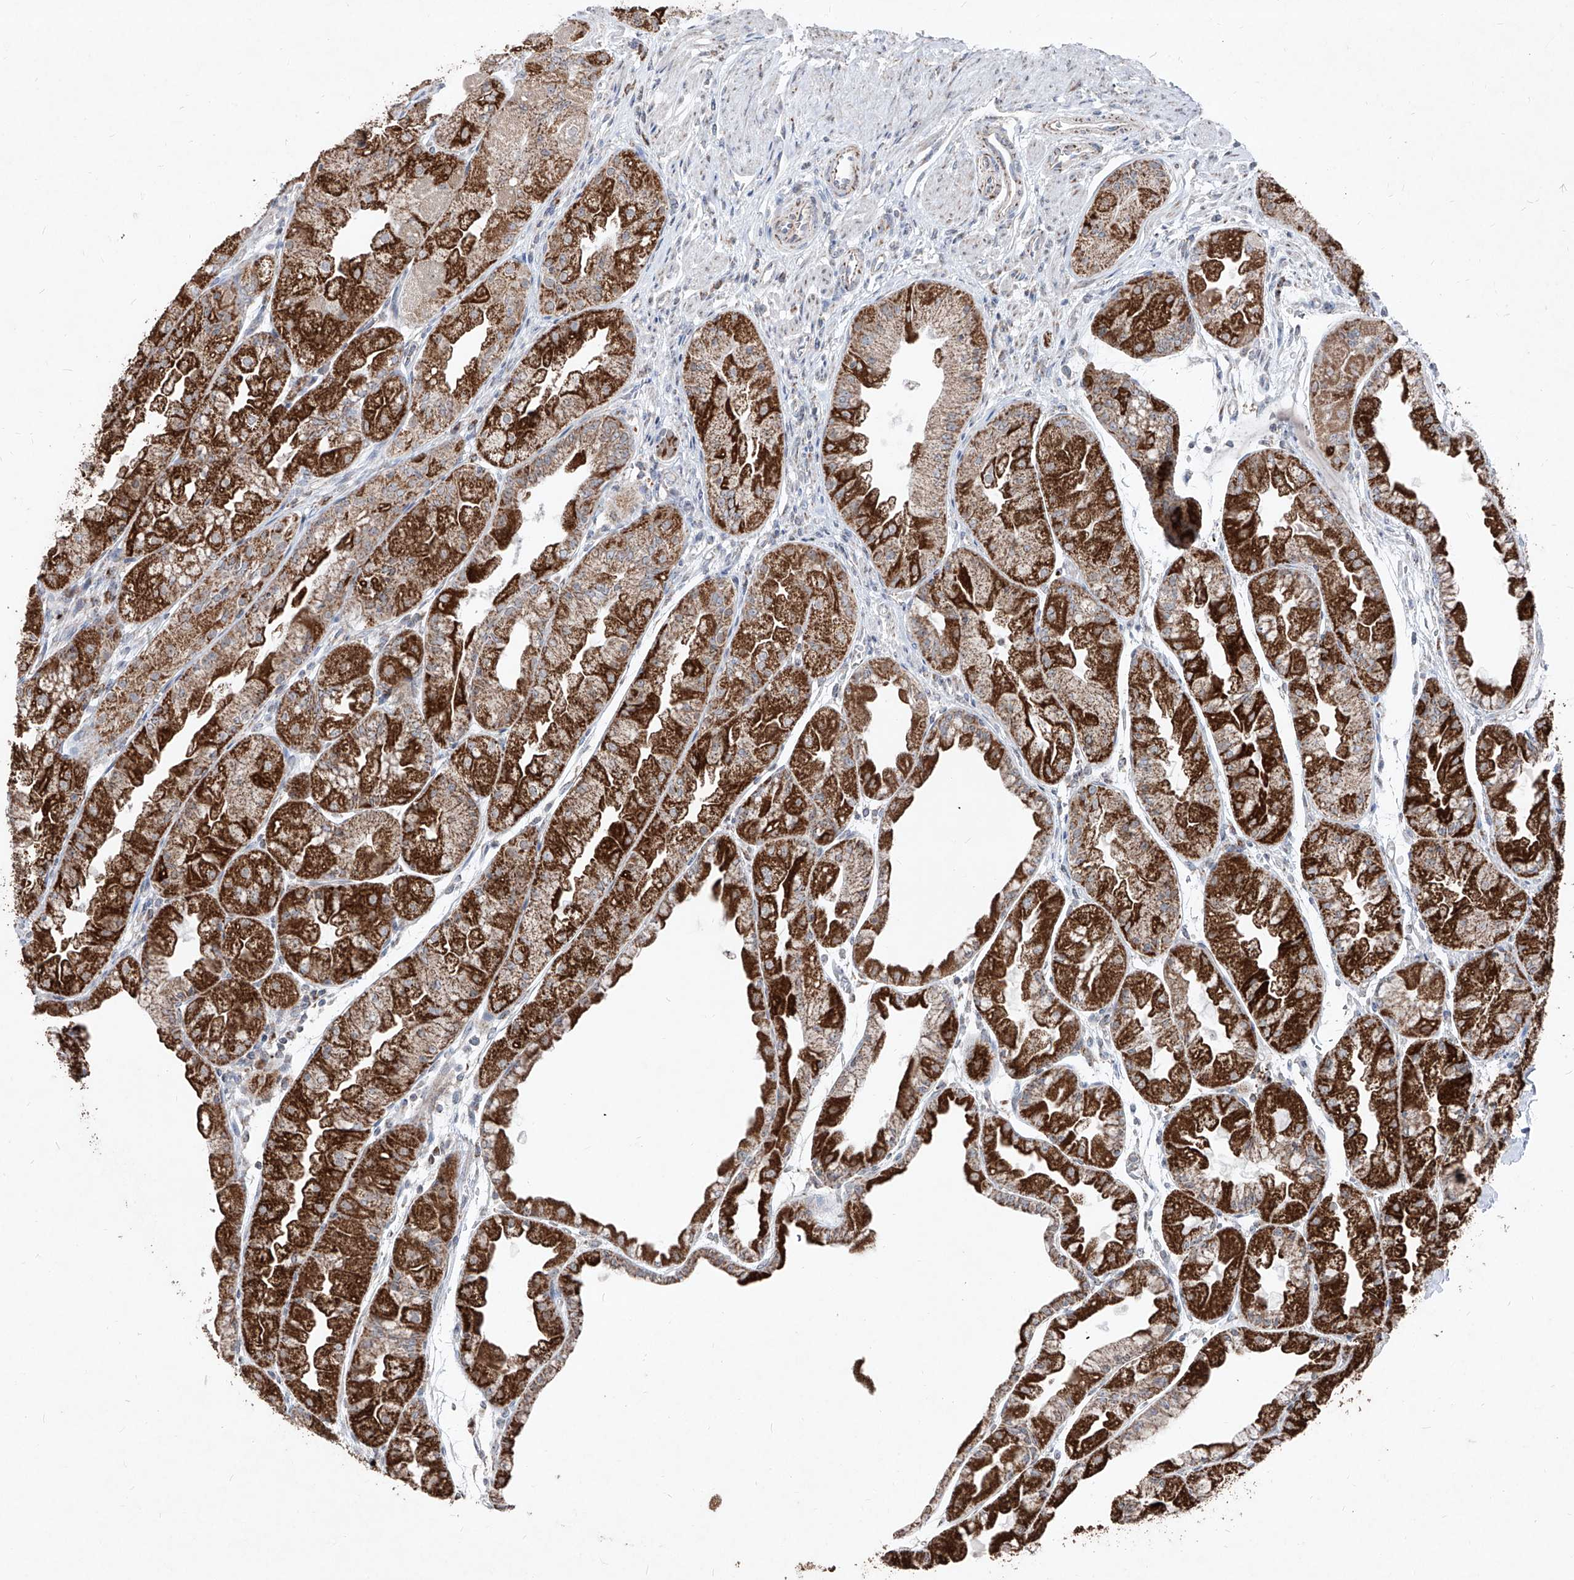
{"staining": {"intensity": "strong", "quantity": ">75%", "location": "cytoplasmic/membranous"}, "tissue": "stomach", "cell_type": "Glandular cells", "image_type": "normal", "snomed": [{"axis": "morphology", "description": "Normal tissue, NOS"}, {"axis": "topography", "description": "Stomach, upper"}], "caption": "A brown stain shows strong cytoplasmic/membranous expression of a protein in glandular cells of benign stomach.", "gene": "NDUFB3", "patient": {"sex": "male", "age": 47}}